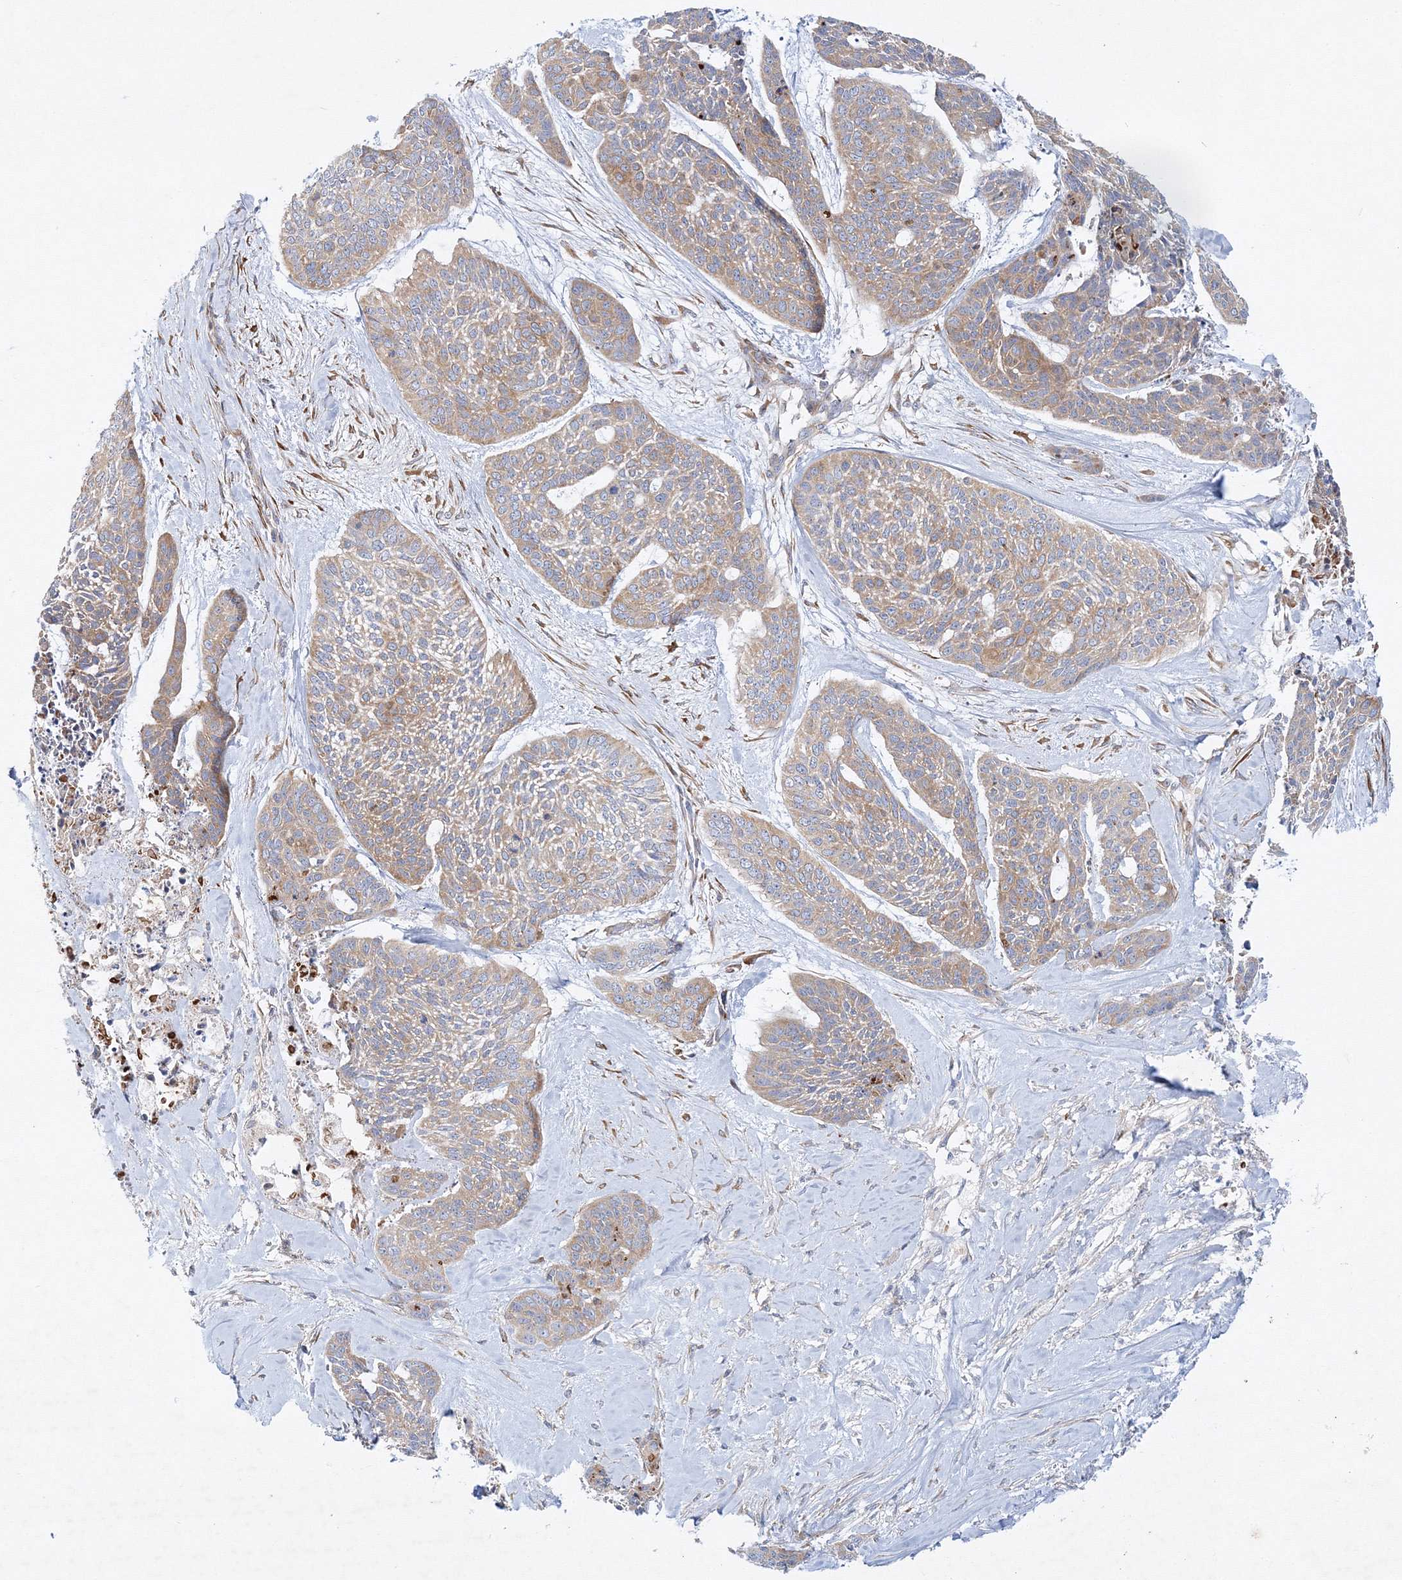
{"staining": {"intensity": "weak", "quantity": "25%-75%", "location": "cytoplasmic/membranous"}, "tissue": "skin cancer", "cell_type": "Tumor cells", "image_type": "cancer", "snomed": [{"axis": "morphology", "description": "Basal cell carcinoma"}, {"axis": "topography", "description": "Skin"}], "caption": "Immunohistochemical staining of human skin cancer displays low levels of weak cytoplasmic/membranous protein staining in about 25%-75% of tumor cells.", "gene": "ZFYVE16", "patient": {"sex": "female", "age": 64}}